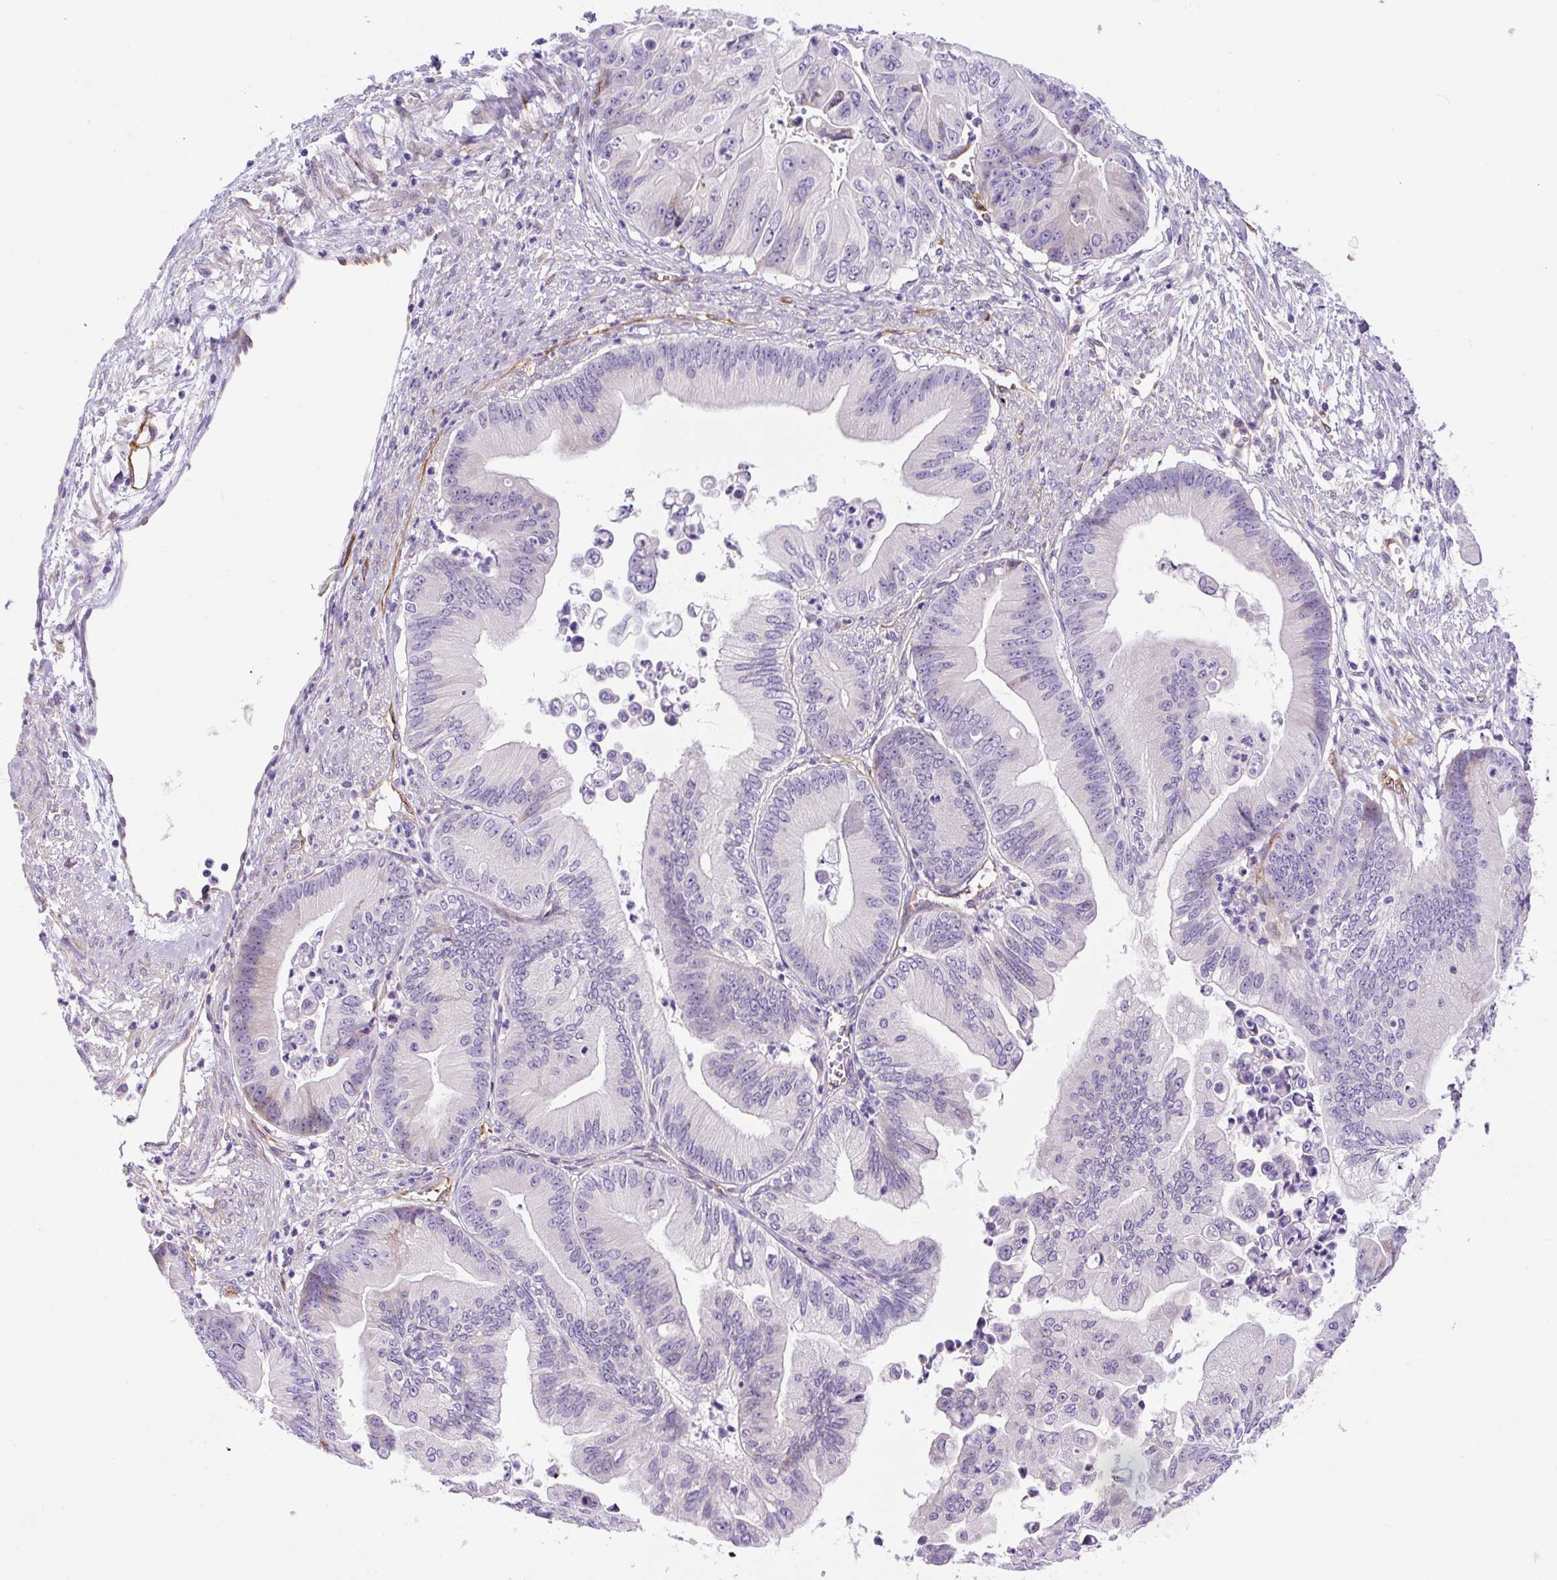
{"staining": {"intensity": "negative", "quantity": "none", "location": "none"}, "tissue": "ovarian cancer", "cell_type": "Tumor cells", "image_type": "cancer", "snomed": [{"axis": "morphology", "description": "Cystadenocarcinoma, mucinous, NOS"}, {"axis": "topography", "description": "Ovary"}], "caption": "Ovarian cancer (mucinous cystadenocarcinoma) was stained to show a protein in brown. There is no significant staining in tumor cells.", "gene": "ASB4", "patient": {"sex": "female", "age": 71}}